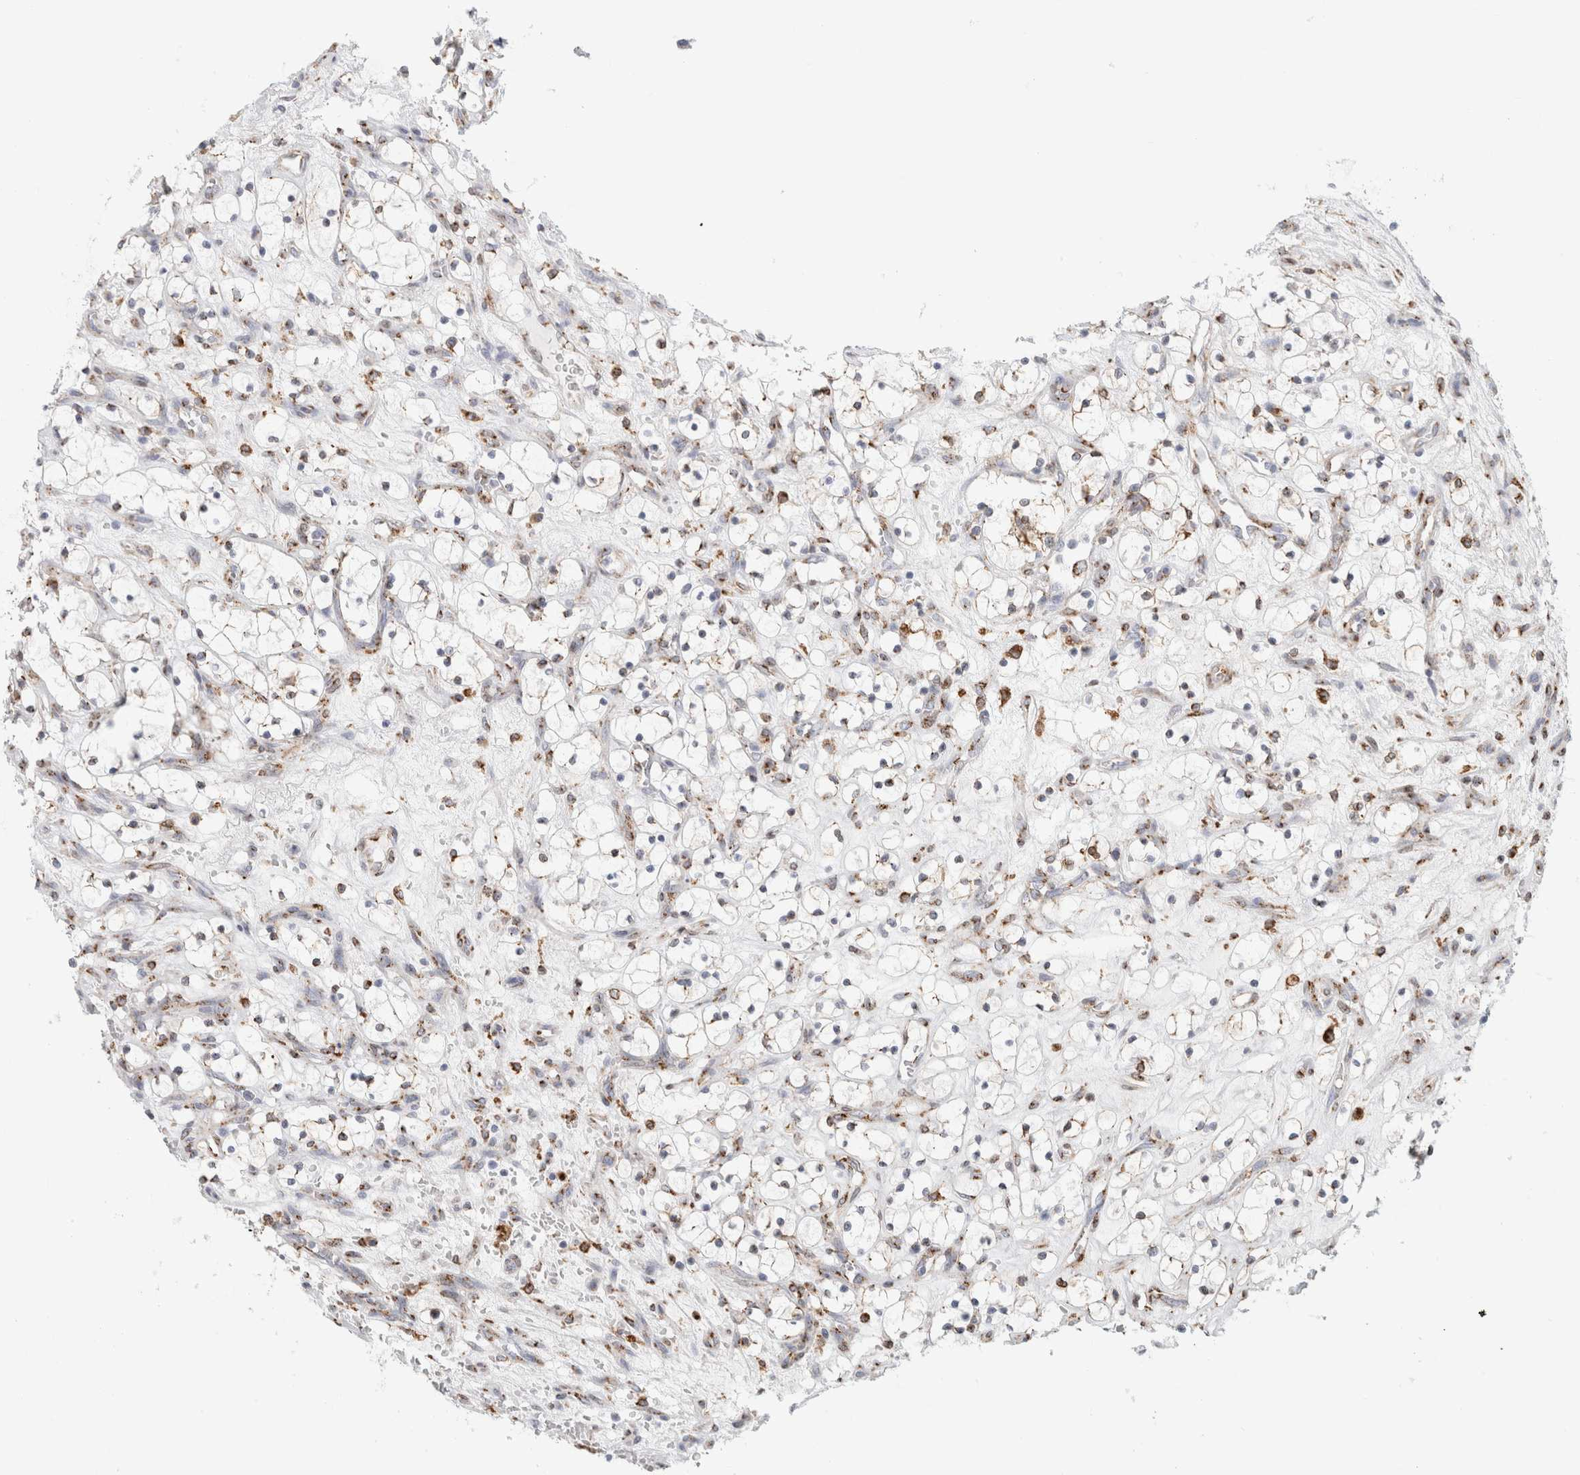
{"staining": {"intensity": "weak", "quantity": ">75%", "location": "cytoplasmic/membranous"}, "tissue": "renal cancer", "cell_type": "Tumor cells", "image_type": "cancer", "snomed": [{"axis": "morphology", "description": "Adenocarcinoma, NOS"}, {"axis": "topography", "description": "Kidney"}], "caption": "Renal cancer stained for a protein (brown) shows weak cytoplasmic/membranous positive positivity in about >75% of tumor cells.", "gene": "MCFD2", "patient": {"sex": "female", "age": 69}}